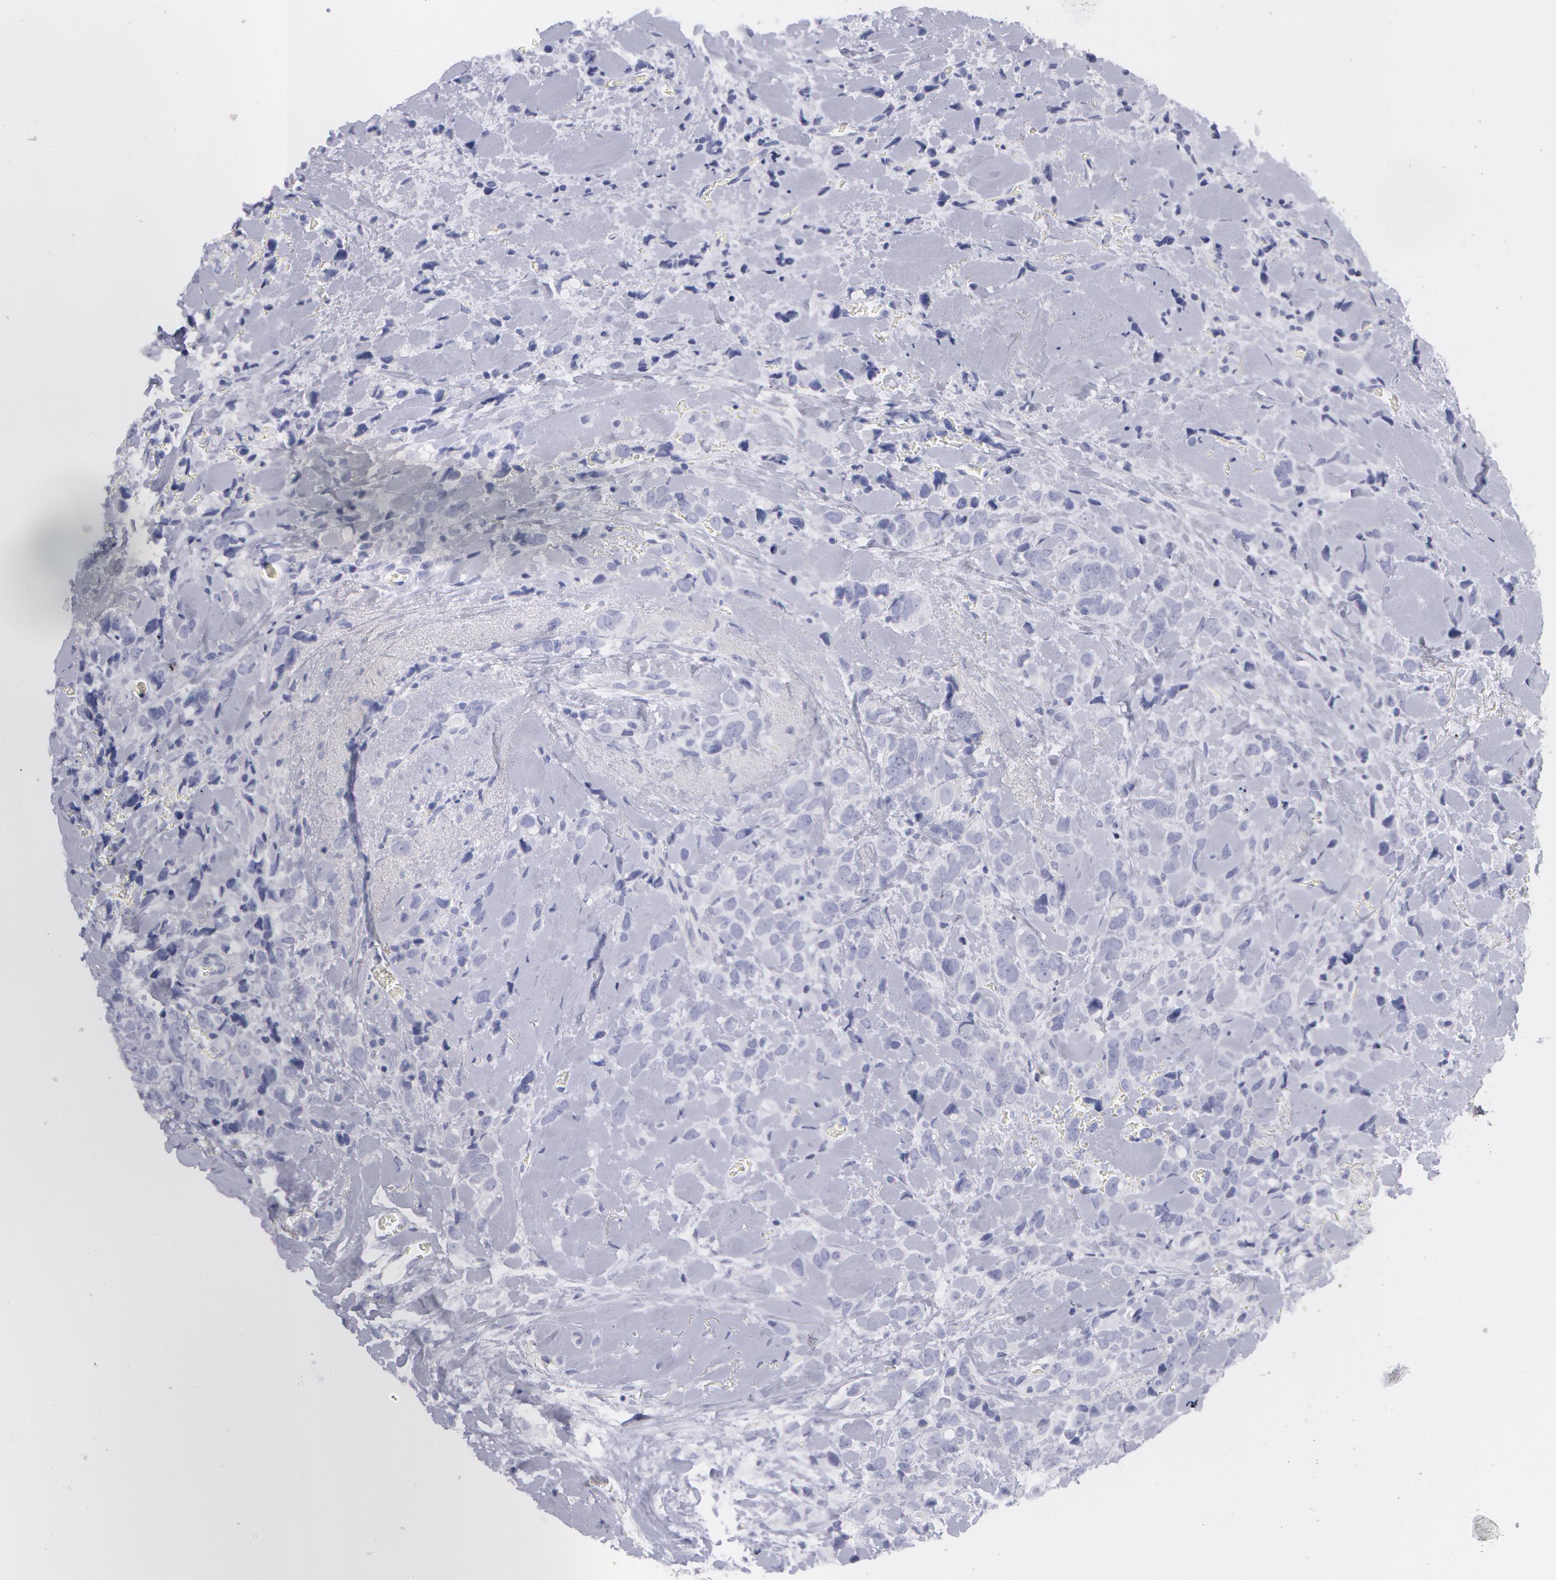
{"staining": {"intensity": "negative", "quantity": "none", "location": "none"}, "tissue": "breast cancer", "cell_type": "Tumor cells", "image_type": "cancer", "snomed": [{"axis": "morphology", "description": "Lobular carcinoma"}, {"axis": "topography", "description": "Breast"}], "caption": "An image of human breast cancer is negative for staining in tumor cells.", "gene": "AMACR", "patient": {"sex": "female", "age": 57}}